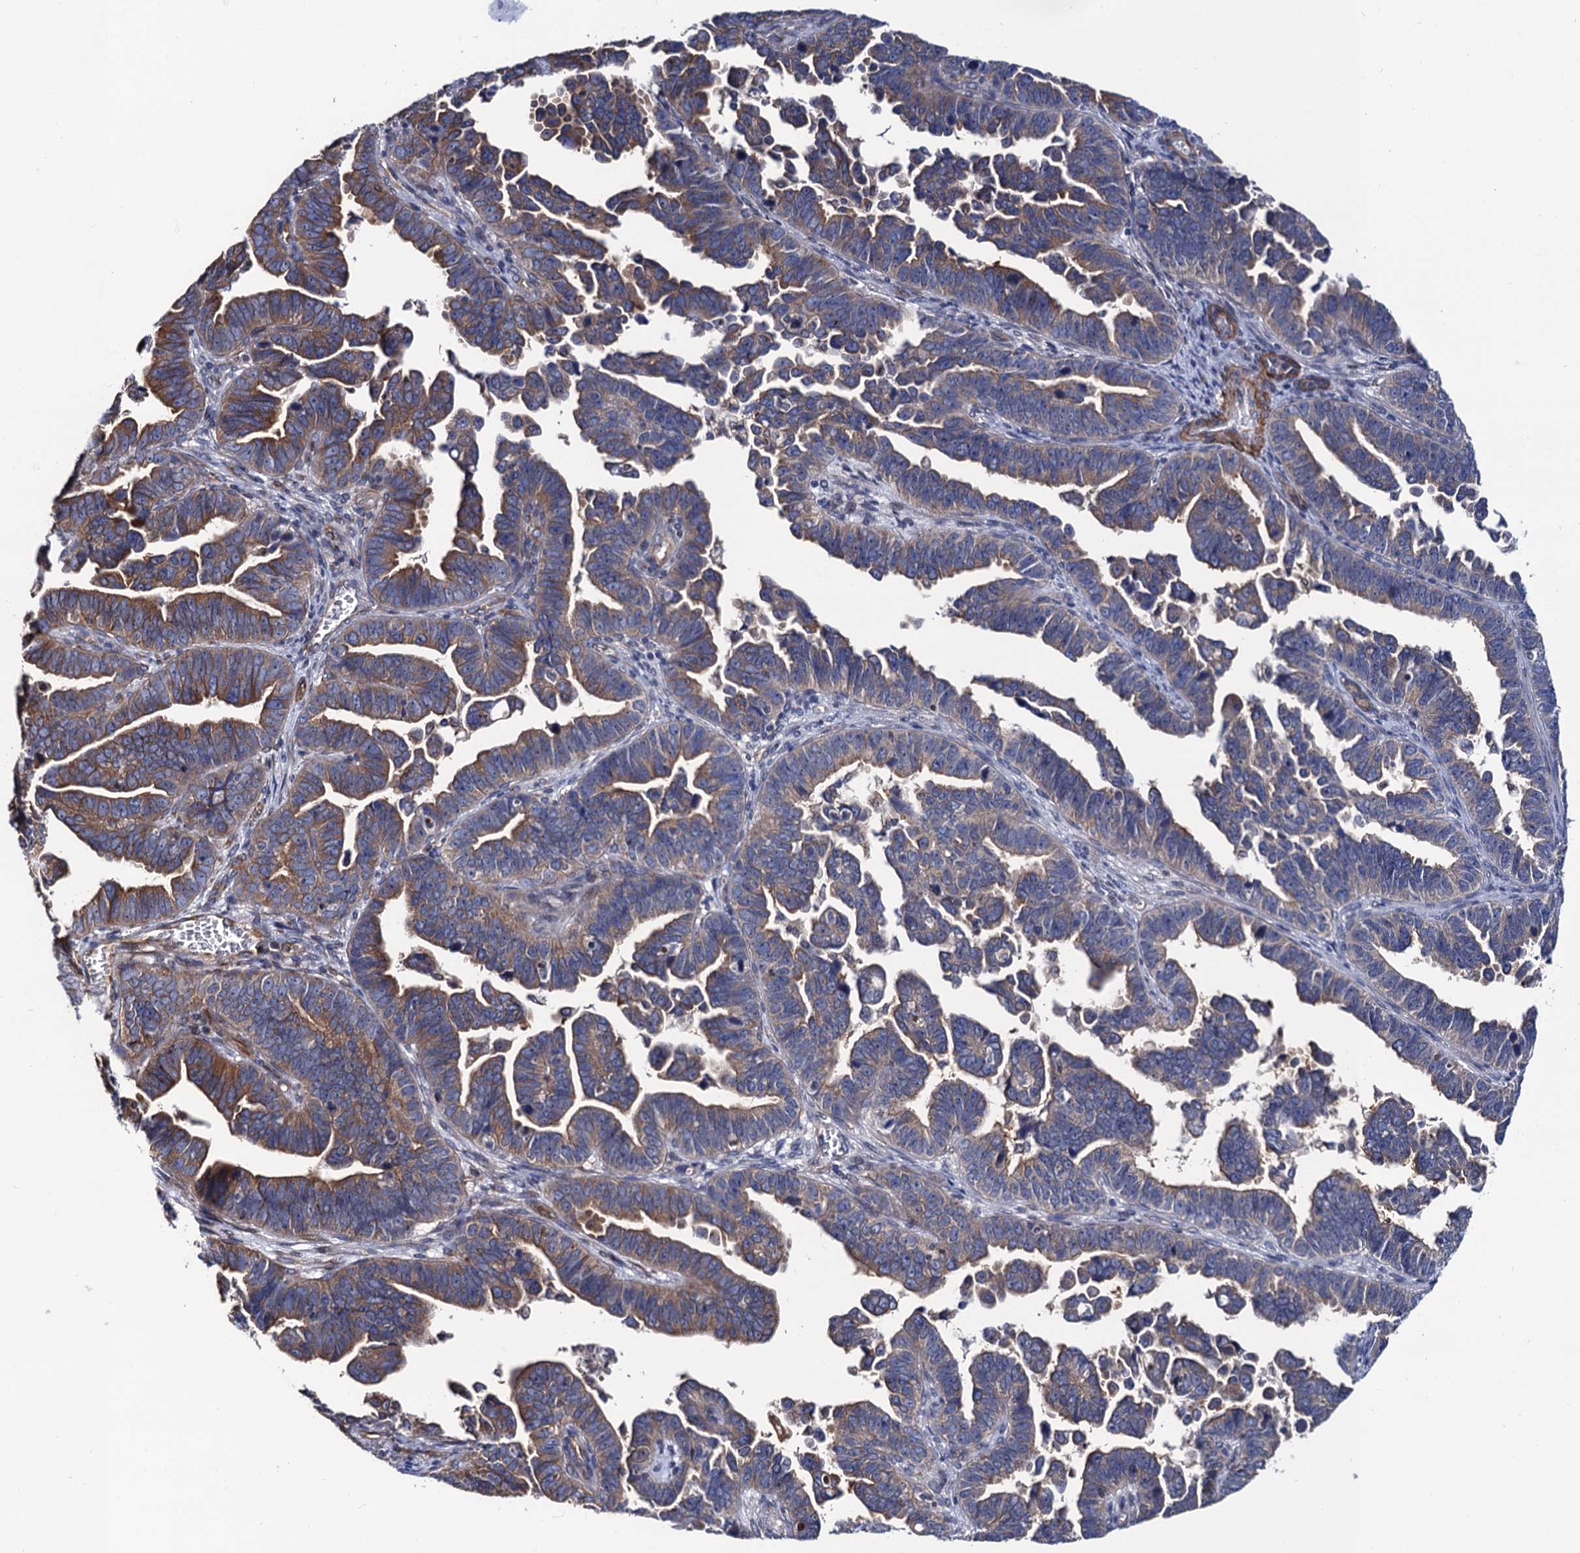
{"staining": {"intensity": "moderate", "quantity": "25%-75%", "location": "cytoplasmic/membranous"}, "tissue": "endometrial cancer", "cell_type": "Tumor cells", "image_type": "cancer", "snomed": [{"axis": "morphology", "description": "Adenocarcinoma, NOS"}, {"axis": "topography", "description": "Endometrium"}], "caption": "This photomicrograph demonstrates immunohistochemistry (IHC) staining of adenocarcinoma (endometrial), with medium moderate cytoplasmic/membranous positivity in about 25%-75% of tumor cells.", "gene": "ZDHHC18", "patient": {"sex": "female", "age": 75}}